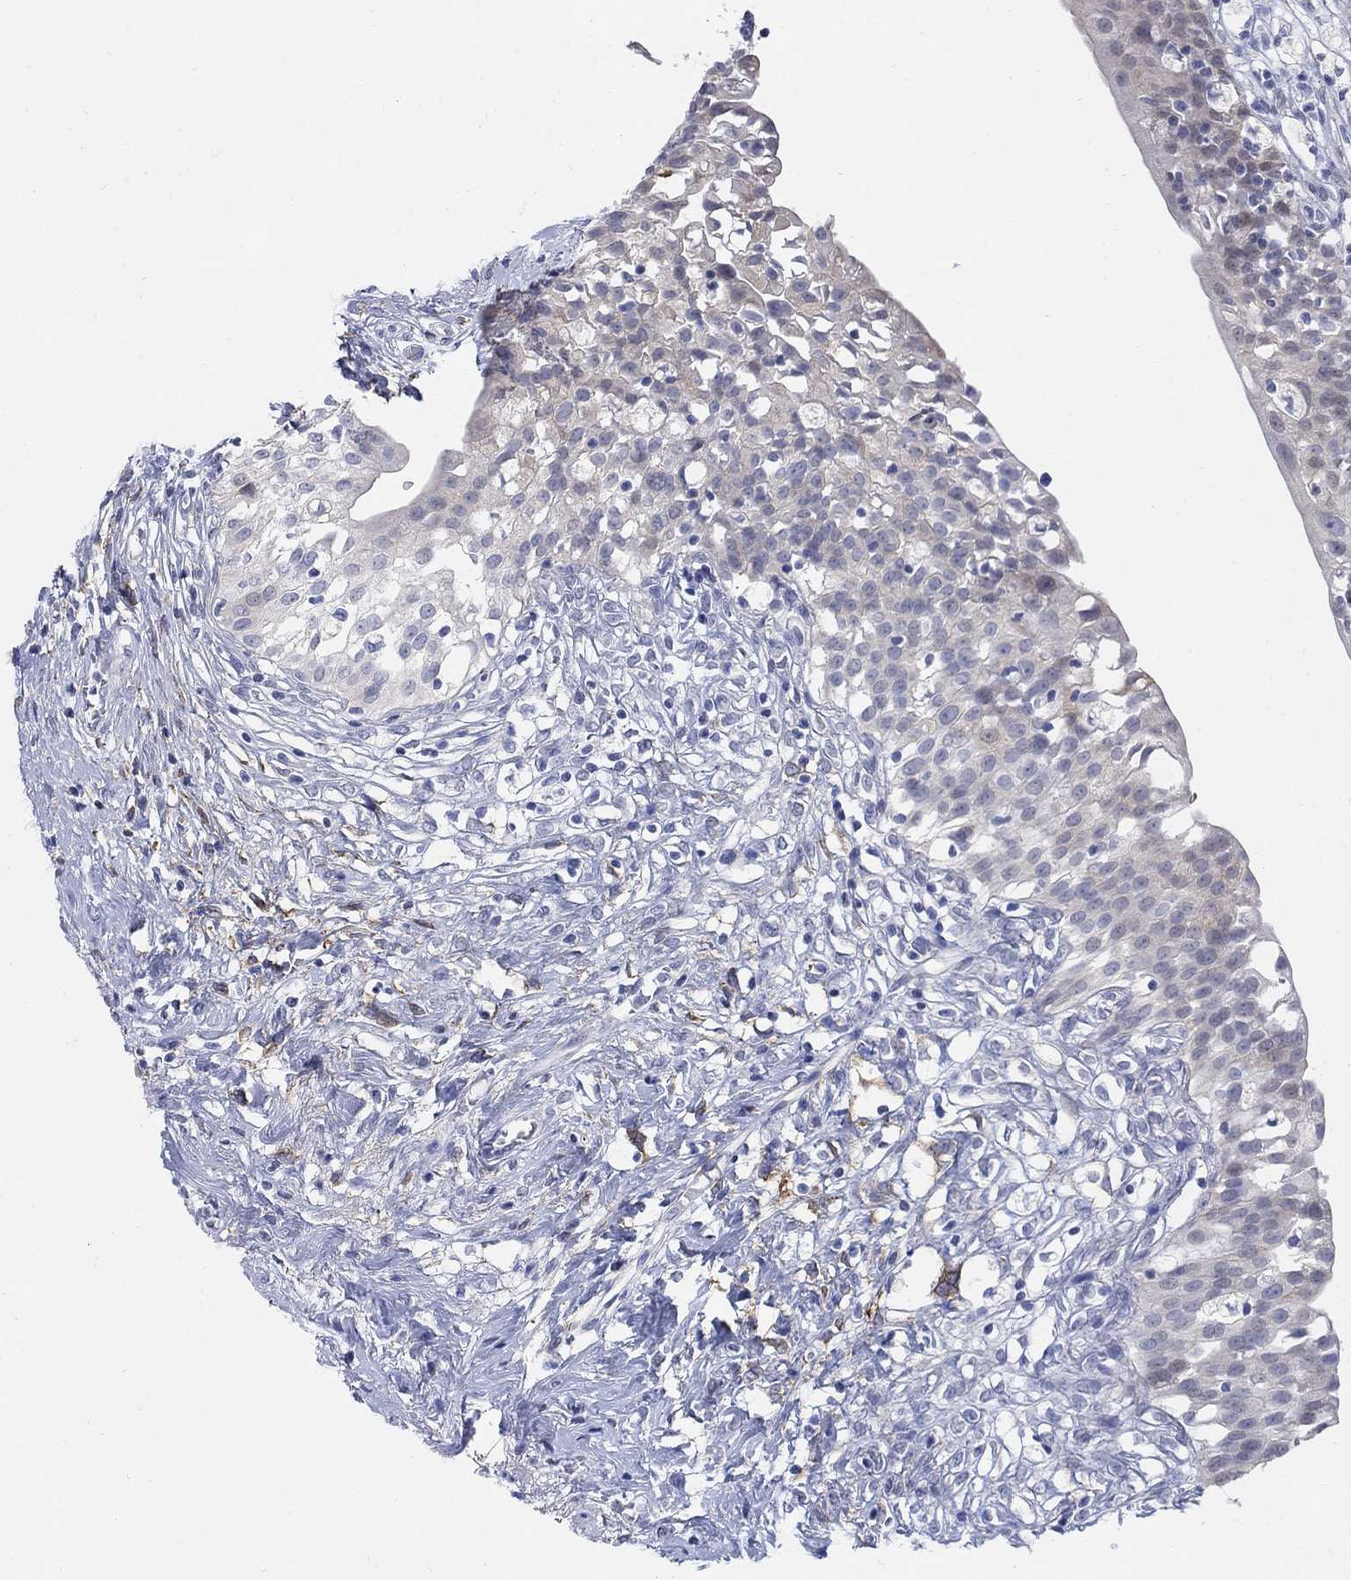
{"staining": {"intensity": "negative", "quantity": "none", "location": "none"}, "tissue": "urinary bladder", "cell_type": "Urothelial cells", "image_type": "normal", "snomed": [{"axis": "morphology", "description": "Normal tissue, NOS"}, {"axis": "topography", "description": "Urinary bladder"}], "caption": "DAB immunohistochemical staining of normal urinary bladder shows no significant expression in urothelial cells. (Immunohistochemistry, brightfield microscopy, high magnification).", "gene": "MYO3A", "patient": {"sex": "male", "age": 76}}